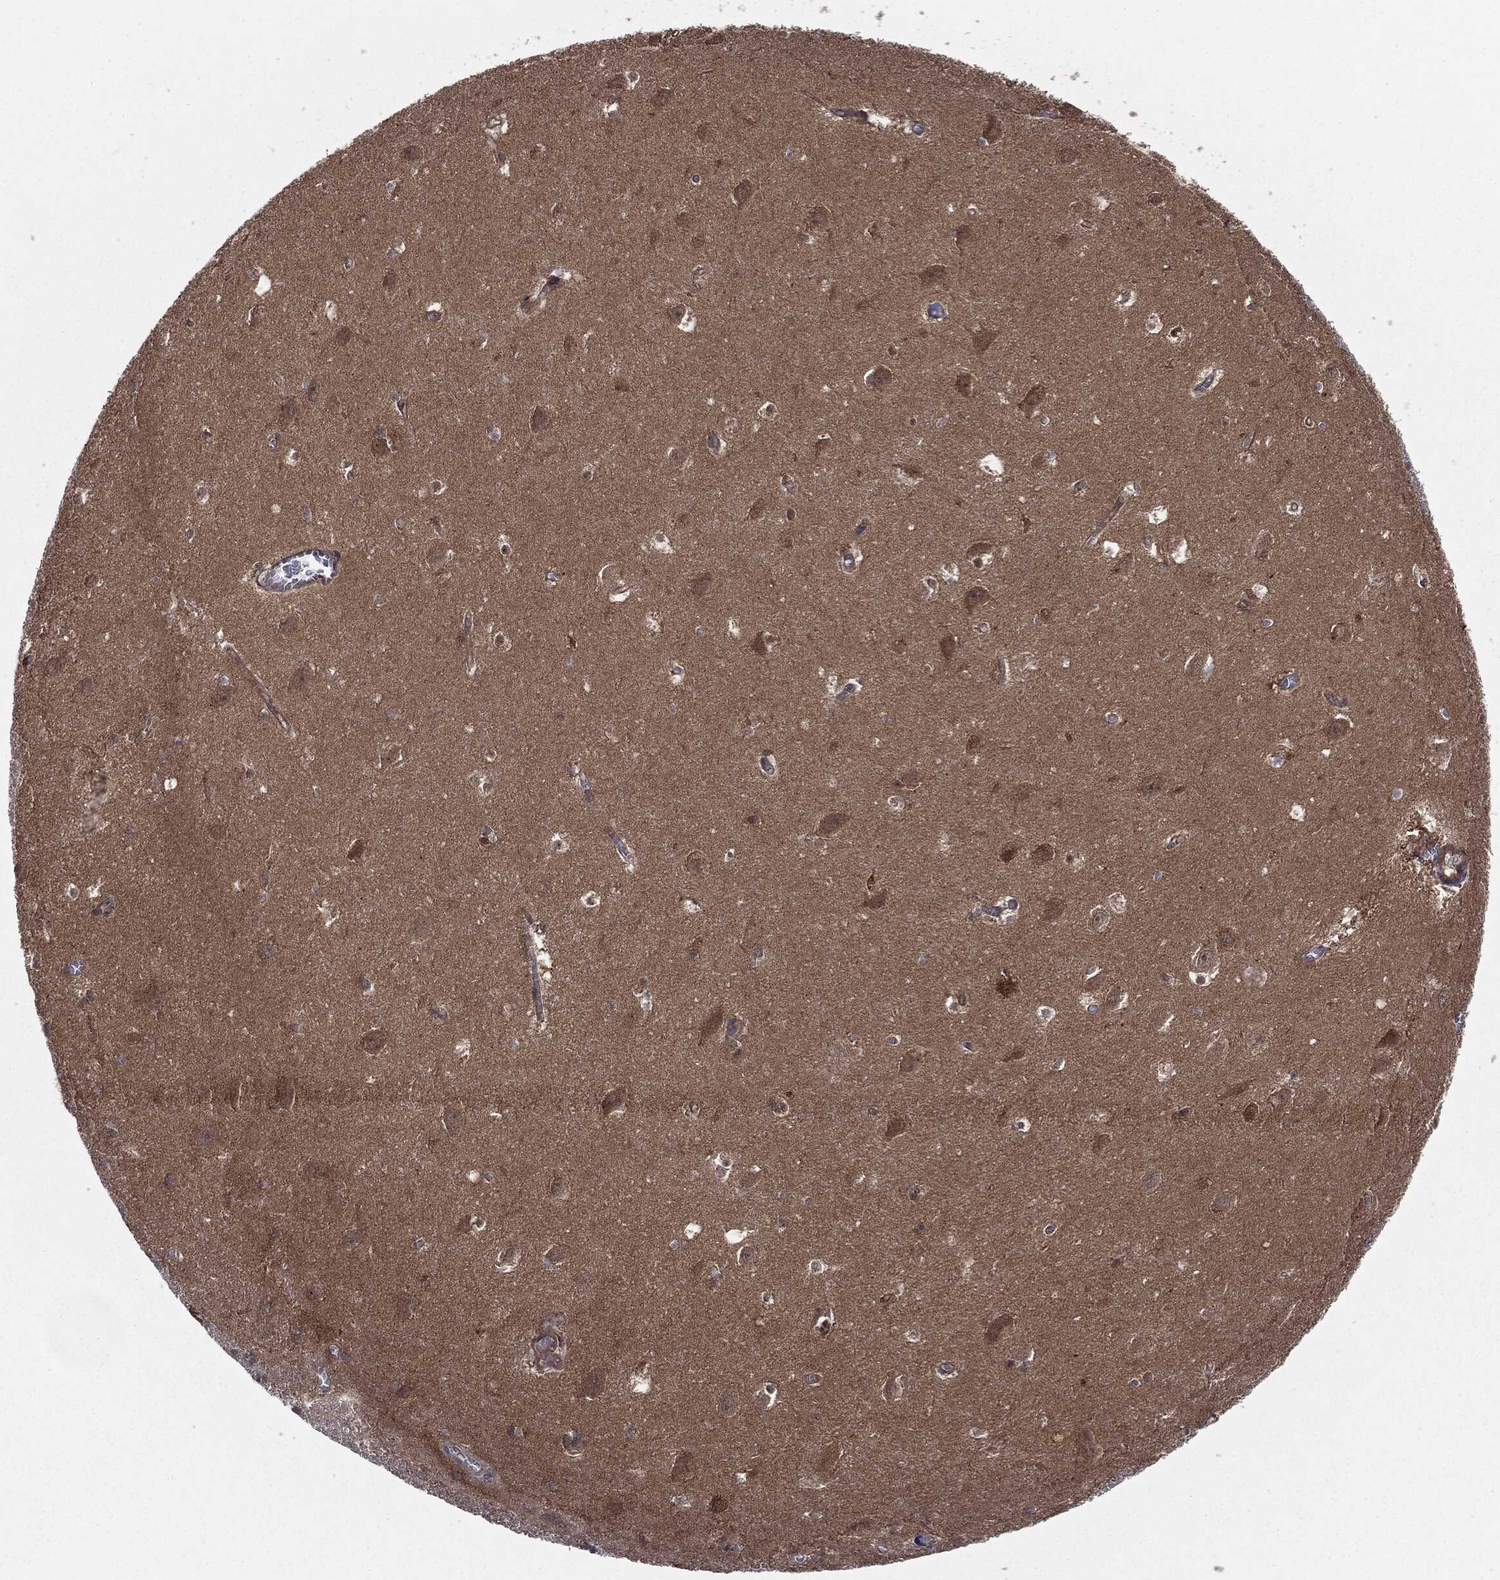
{"staining": {"intensity": "negative", "quantity": "none", "location": "none"}, "tissue": "hippocampus", "cell_type": "Glial cells", "image_type": "normal", "snomed": [{"axis": "morphology", "description": "Normal tissue, NOS"}, {"axis": "topography", "description": "Hippocampus"}], "caption": "The micrograph shows no significant staining in glial cells of hippocampus.", "gene": "EPS15L1", "patient": {"sex": "female", "age": 64}}